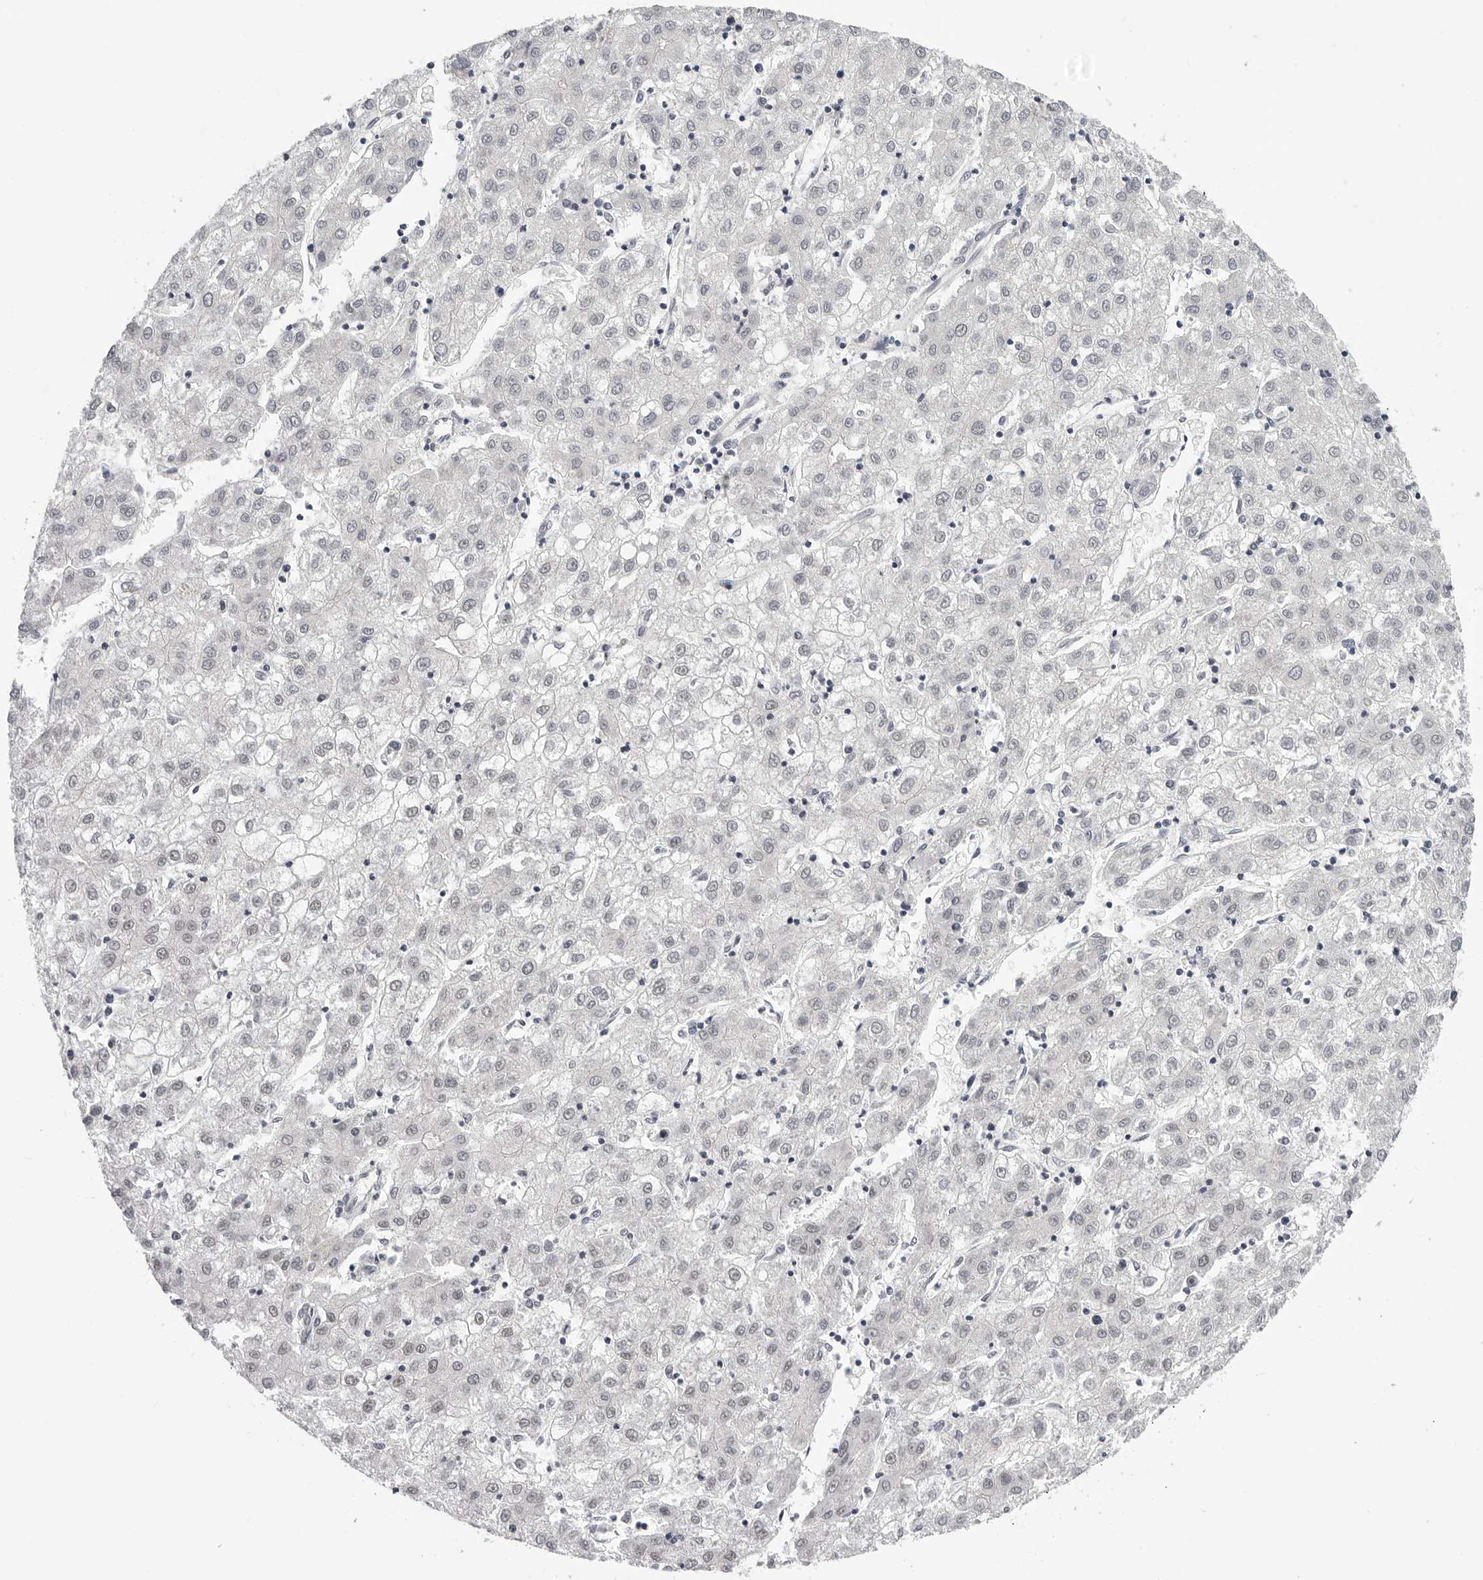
{"staining": {"intensity": "negative", "quantity": "none", "location": "none"}, "tissue": "liver cancer", "cell_type": "Tumor cells", "image_type": "cancer", "snomed": [{"axis": "morphology", "description": "Carcinoma, Hepatocellular, NOS"}, {"axis": "topography", "description": "Liver"}], "caption": "There is no significant expression in tumor cells of liver cancer.", "gene": "SF3B4", "patient": {"sex": "male", "age": 72}}